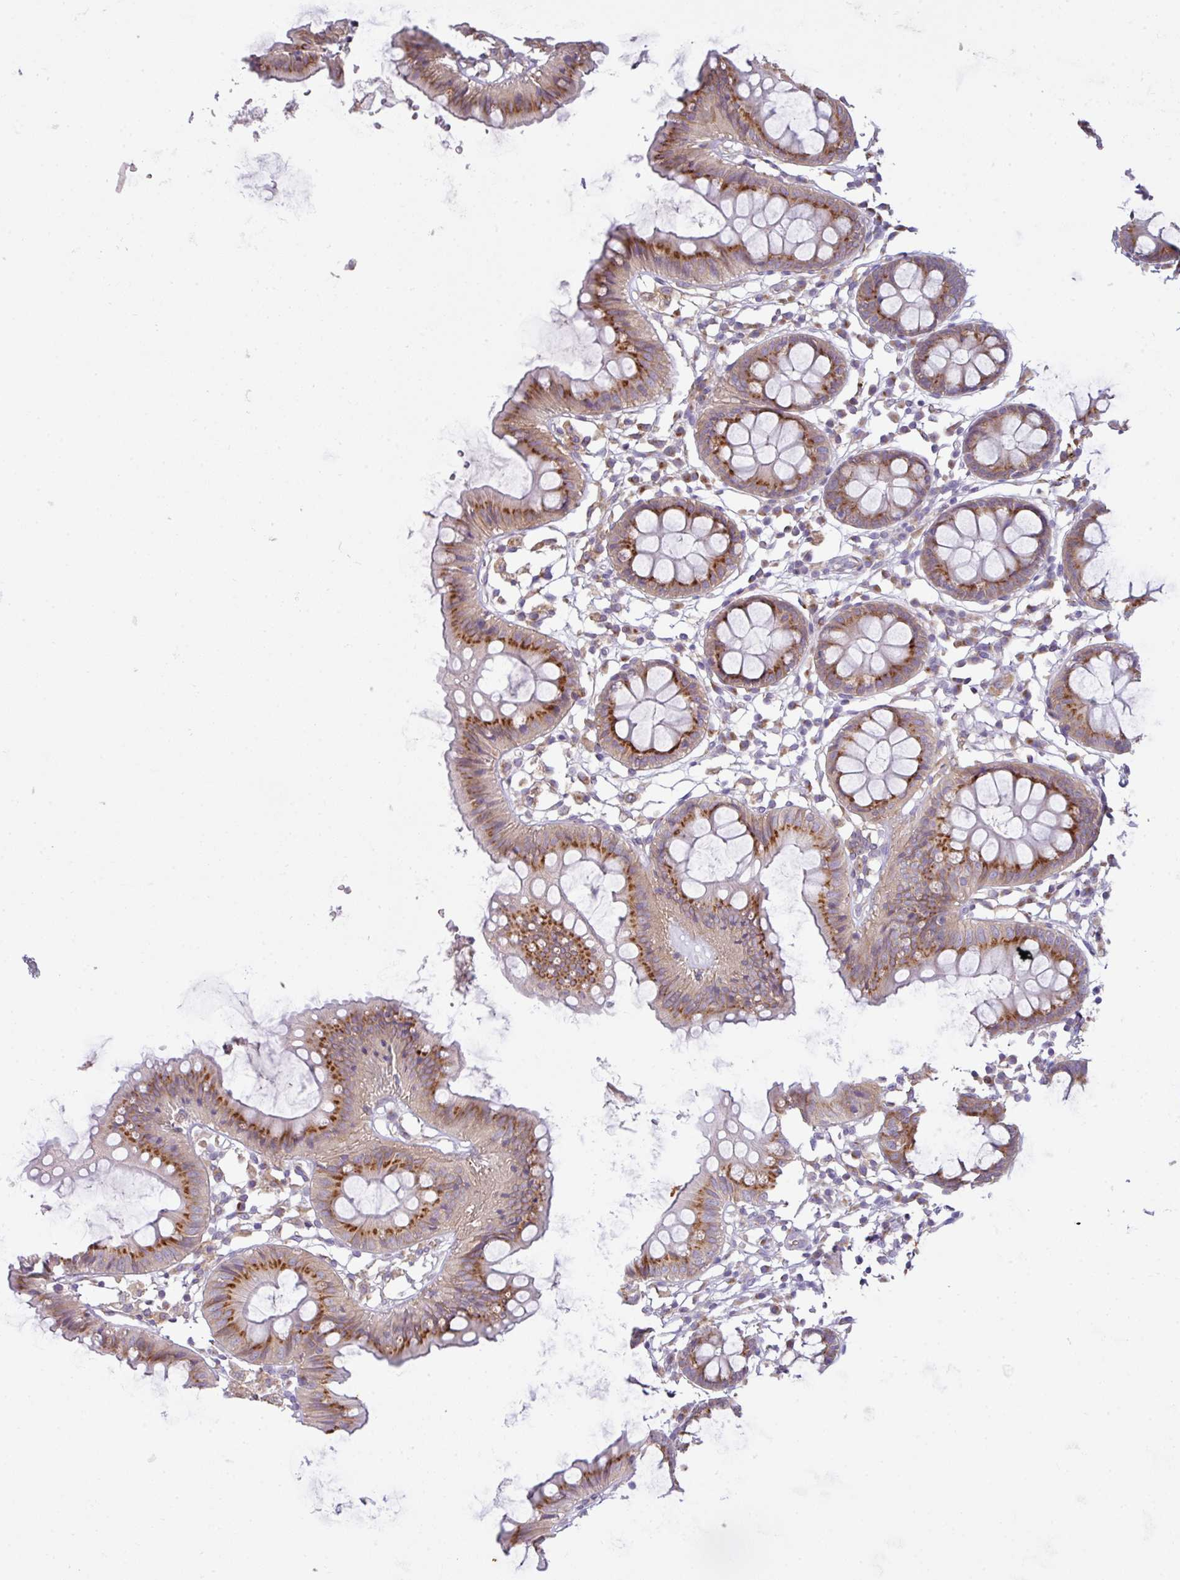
{"staining": {"intensity": "negative", "quantity": "none", "location": "none"}, "tissue": "colon", "cell_type": "Endothelial cells", "image_type": "normal", "snomed": [{"axis": "morphology", "description": "Normal tissue, NOS"}, {"axis": "topography", "description": "Colon"}], "caption": "The histopathology image demonstrates no significant positivity in endothelial cells of colon. (DAB (3,3'-diaminobenzidine) IHC visualized using brightfield microscopy, high magnification).", "gene": "VTI1A", "patient": {"sex": "female", "age": 84}}